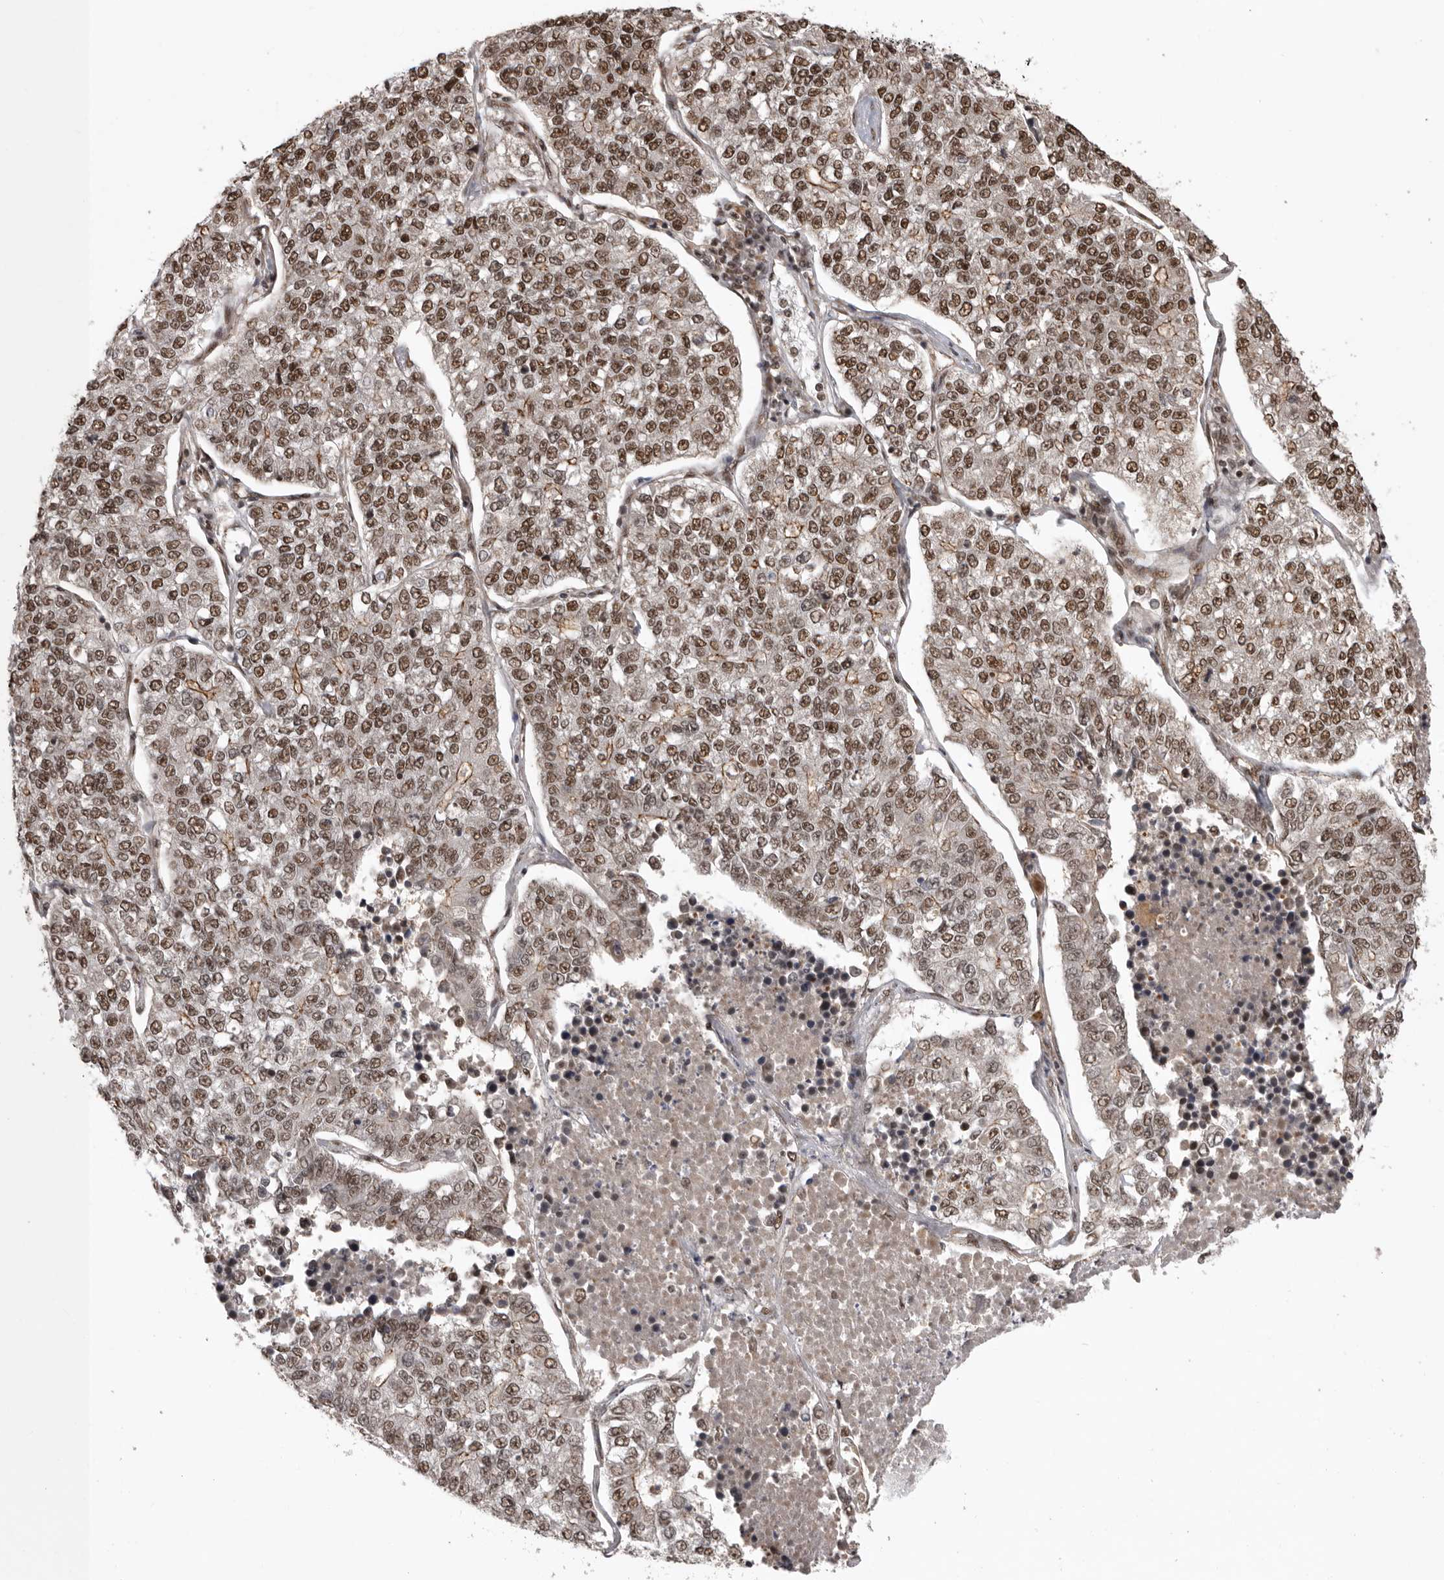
{"staining": {"intensity": "moderate", "quantity": ">75%", "location": "nuclear"}, "tissue": "lung cancer", "cell_type": "Tumor cells", "image_type": "cancer", "snomed": [{"axis": "morphology", "description": "Adenocarcinoma, NOS"}, {"axis": "topography", "description": "Lung"}], "caption": "Moderate nuclear positivity for a protein is seen in approximately >75% of tumor cells of adenocarcinoma (lung) using IHC.", "gene": "CBLL1", "patient": {"sex": "male", "age": 49}}